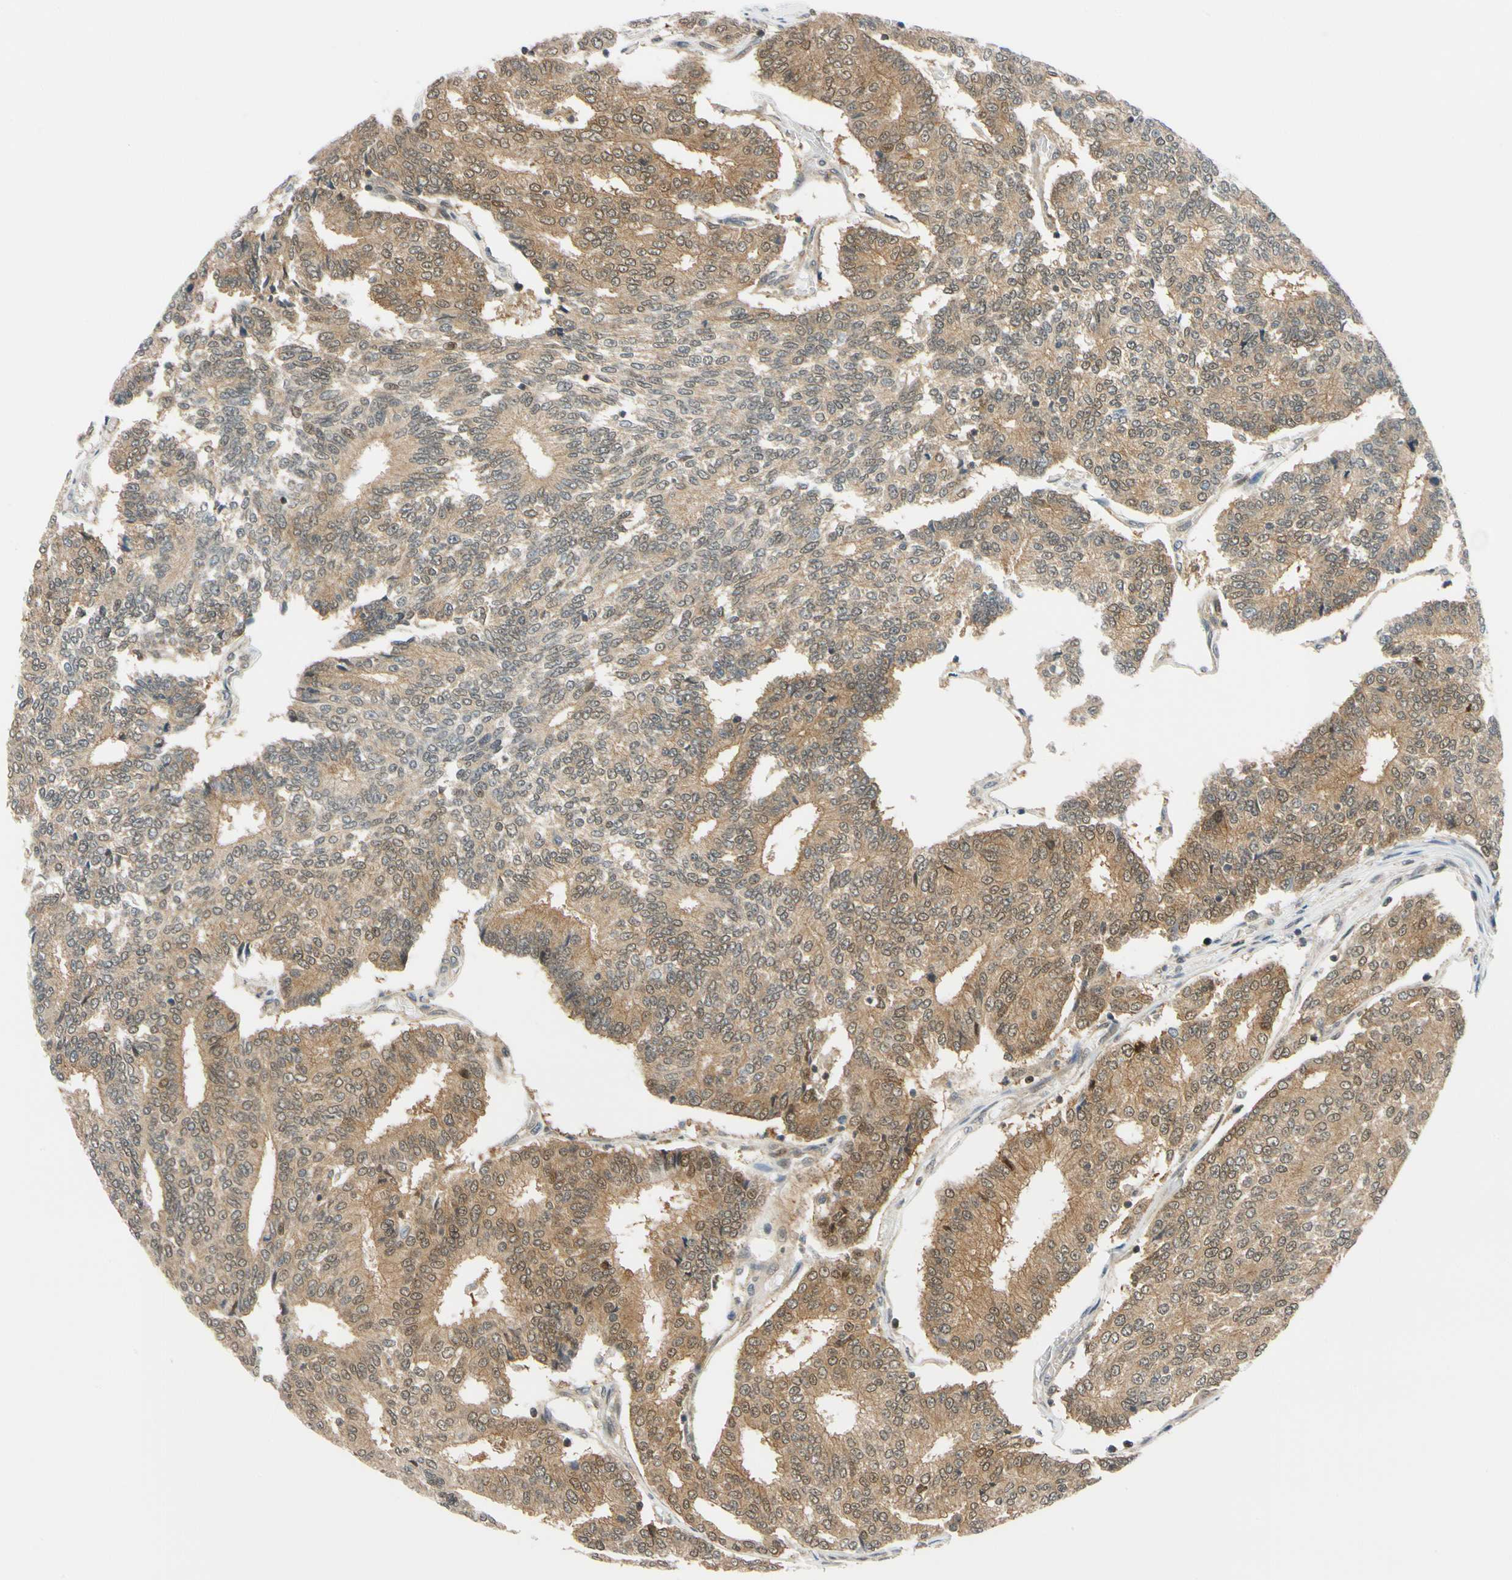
{"staining": {"intensity": "moderate", "quantity": ">75%", "location": "cytoplasmic/membranous"}, "tissue": "prostate cancer", "cell_type": "Tumor cells", "image_type": "cancer", "snomed": [{"axis": "morphology", "description": "Adenocarcinoma, High grade"}, {"axis": "topography", "description": "Prostate"}], "caption": "Immunohistochemical staining of human adenocarcinoma (high-grade) (prostate) reveals moderate cytoplasmic/membranous protein staining in approximately >75% of tumor cells. Using DAB (3,3'-diaminobenzidine) (brown) and hematoxylin (blue) stains, captured at high magnification using brightfield microscopy.", "gene": "MAPK9", "patient": {"sex": "male", "age": 55}}